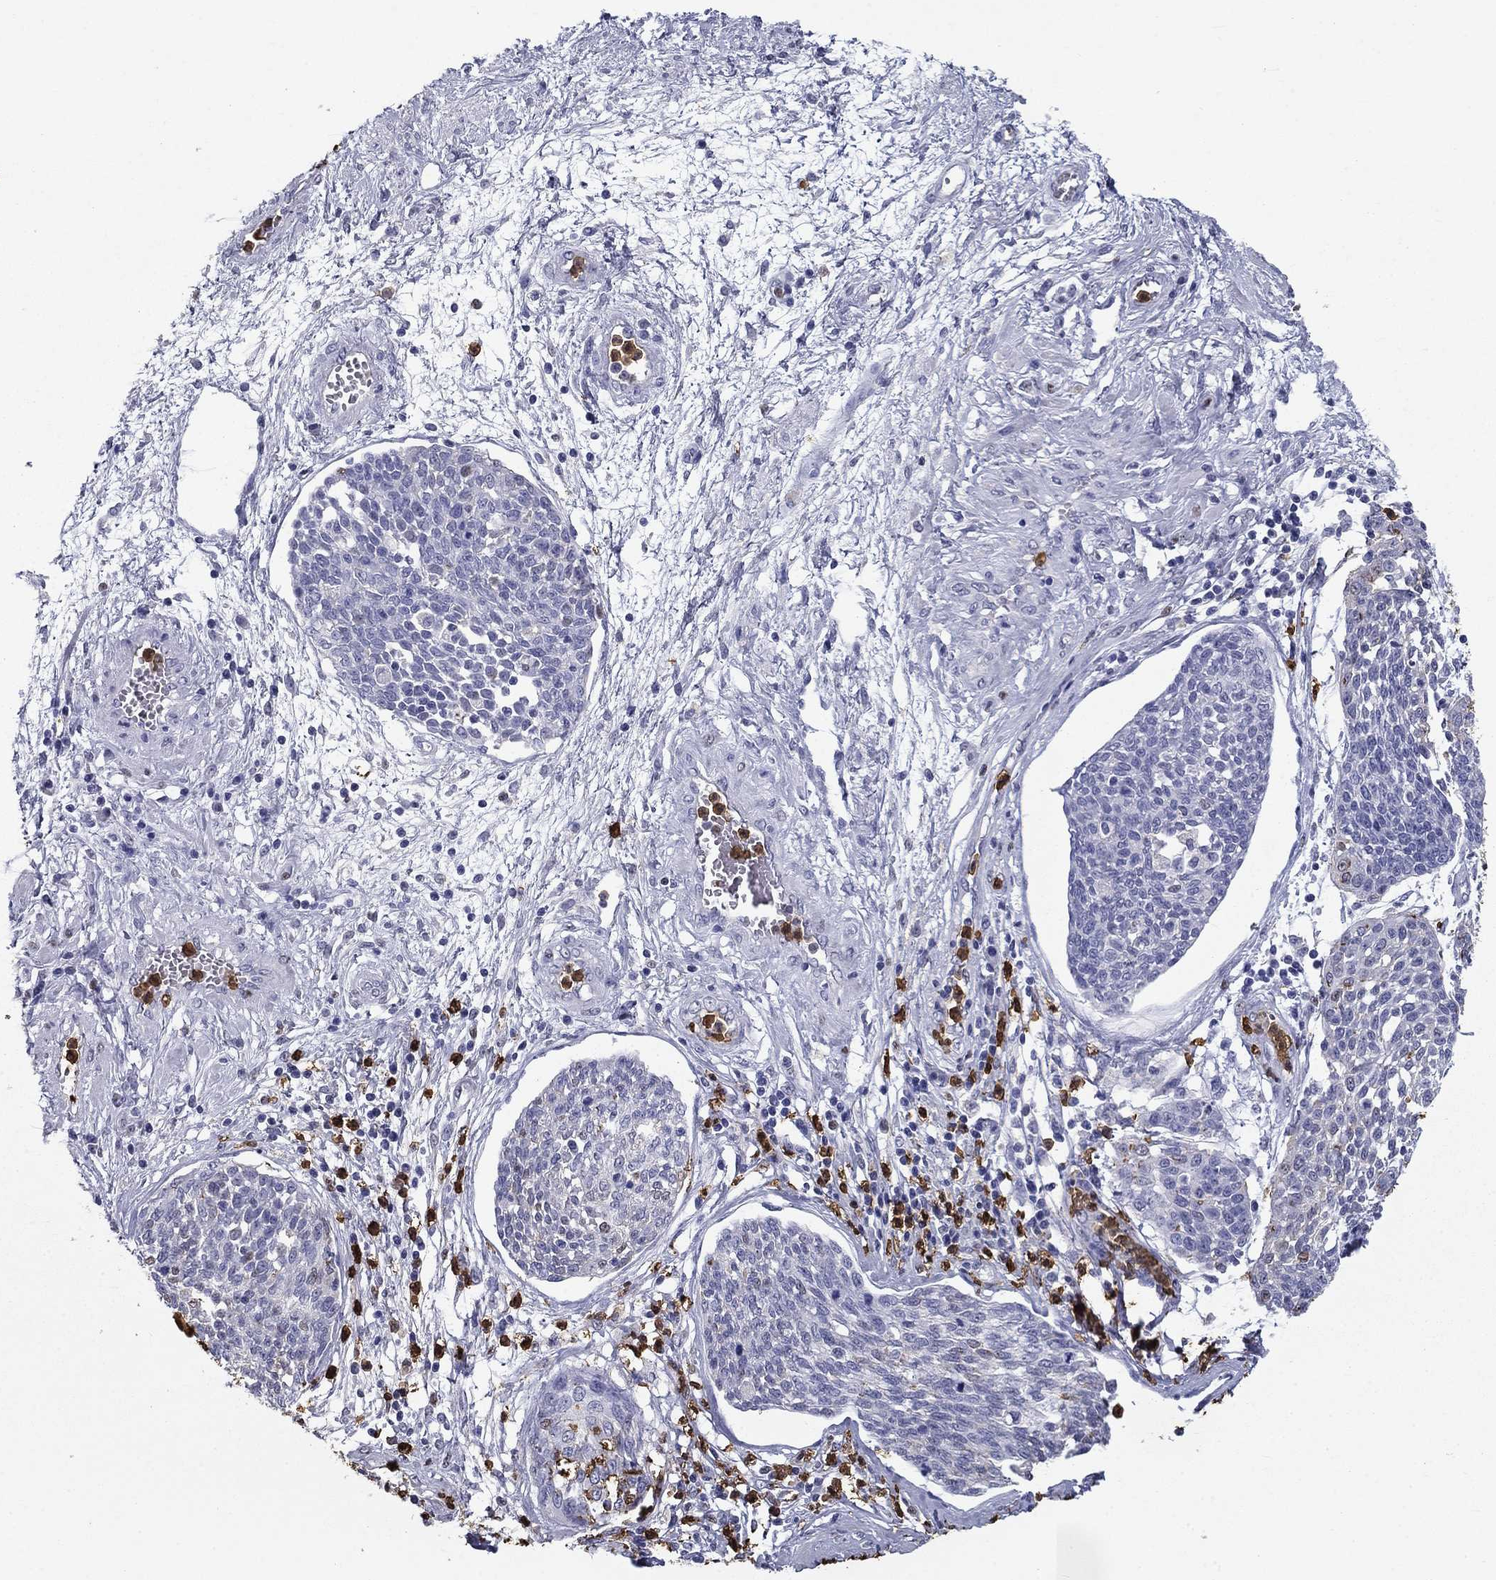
{"staining": {"intensity": "negative", "quantity": "none", "location": "none"}, "tissue": "cervical cancer", "cell_type": "Tumor cells", "image_type": "cancer", "snomed": [{"axis": "morphology", "description": "Squamous cell carcinoma, NOS"}, {"axis": "topography", "description": "Cervix"}], "caption": "IHC image of neoplastic tissue: cervical squamous cell carcinoma stained with DAB (3,3'-diaminobenzidine) demonstrates no significant protein staining in tumor cells.", "gene": "IGSF8", "patient": {"sex": "female", "age": 34}}